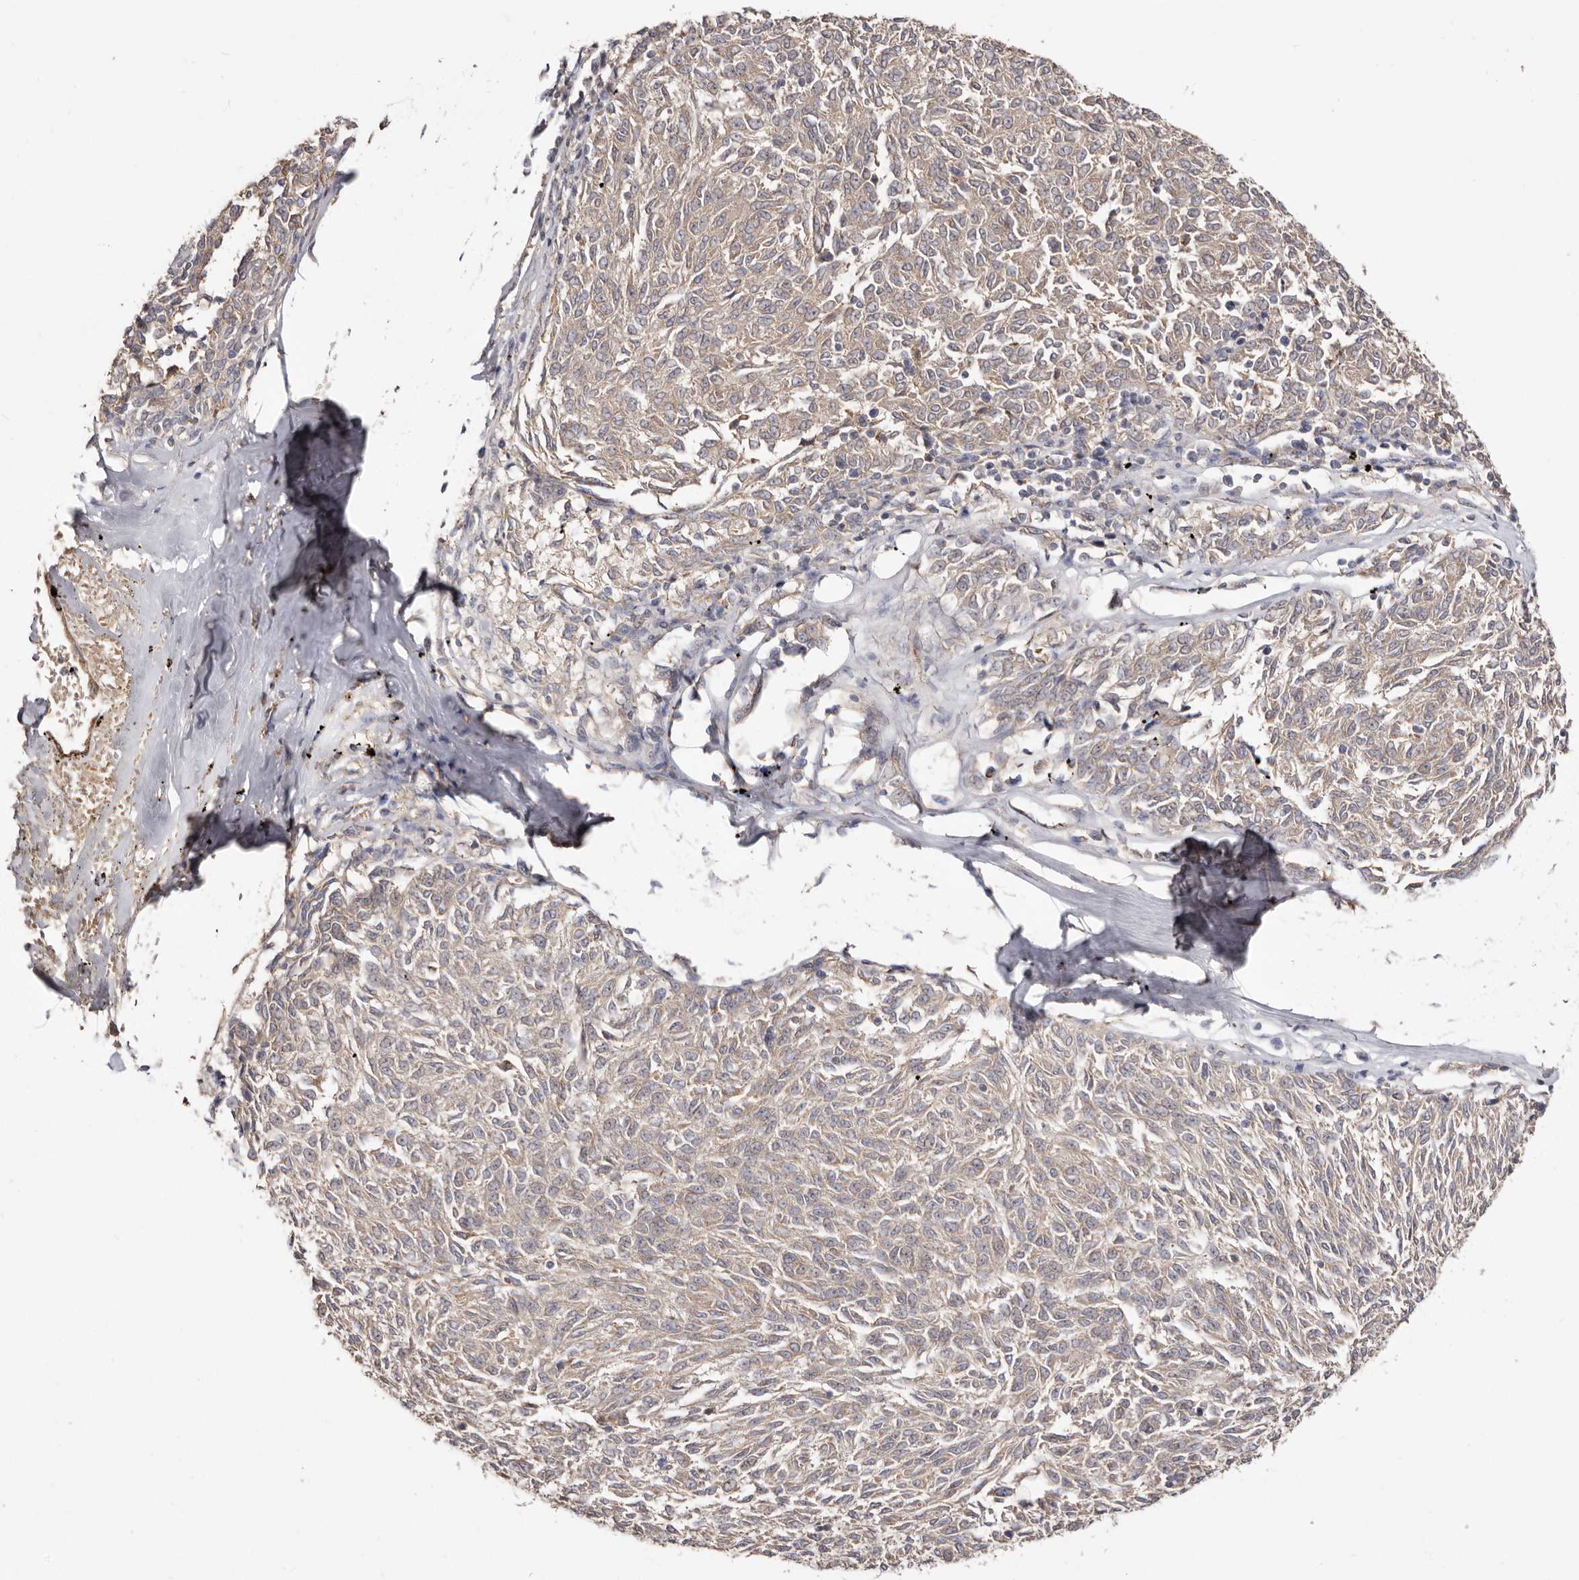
{"staining": {"intensity": "negative", "quantity": "none", "location": "none"}, "tissue": "melanoma", "cell_type": "Tumor cells", "image_type": "cancer", "snomed": [{"axis": "morphology", "description": "Malignant melanoma, NOS"}, {"axis": "topography", "description": "Skin"}], "caption": "Immunohistochemical staining of melanoma demonstrates no significant staining in tumor cells.", "gene": "LRRC25", "patient": {"sex": "female", "age": 72}}